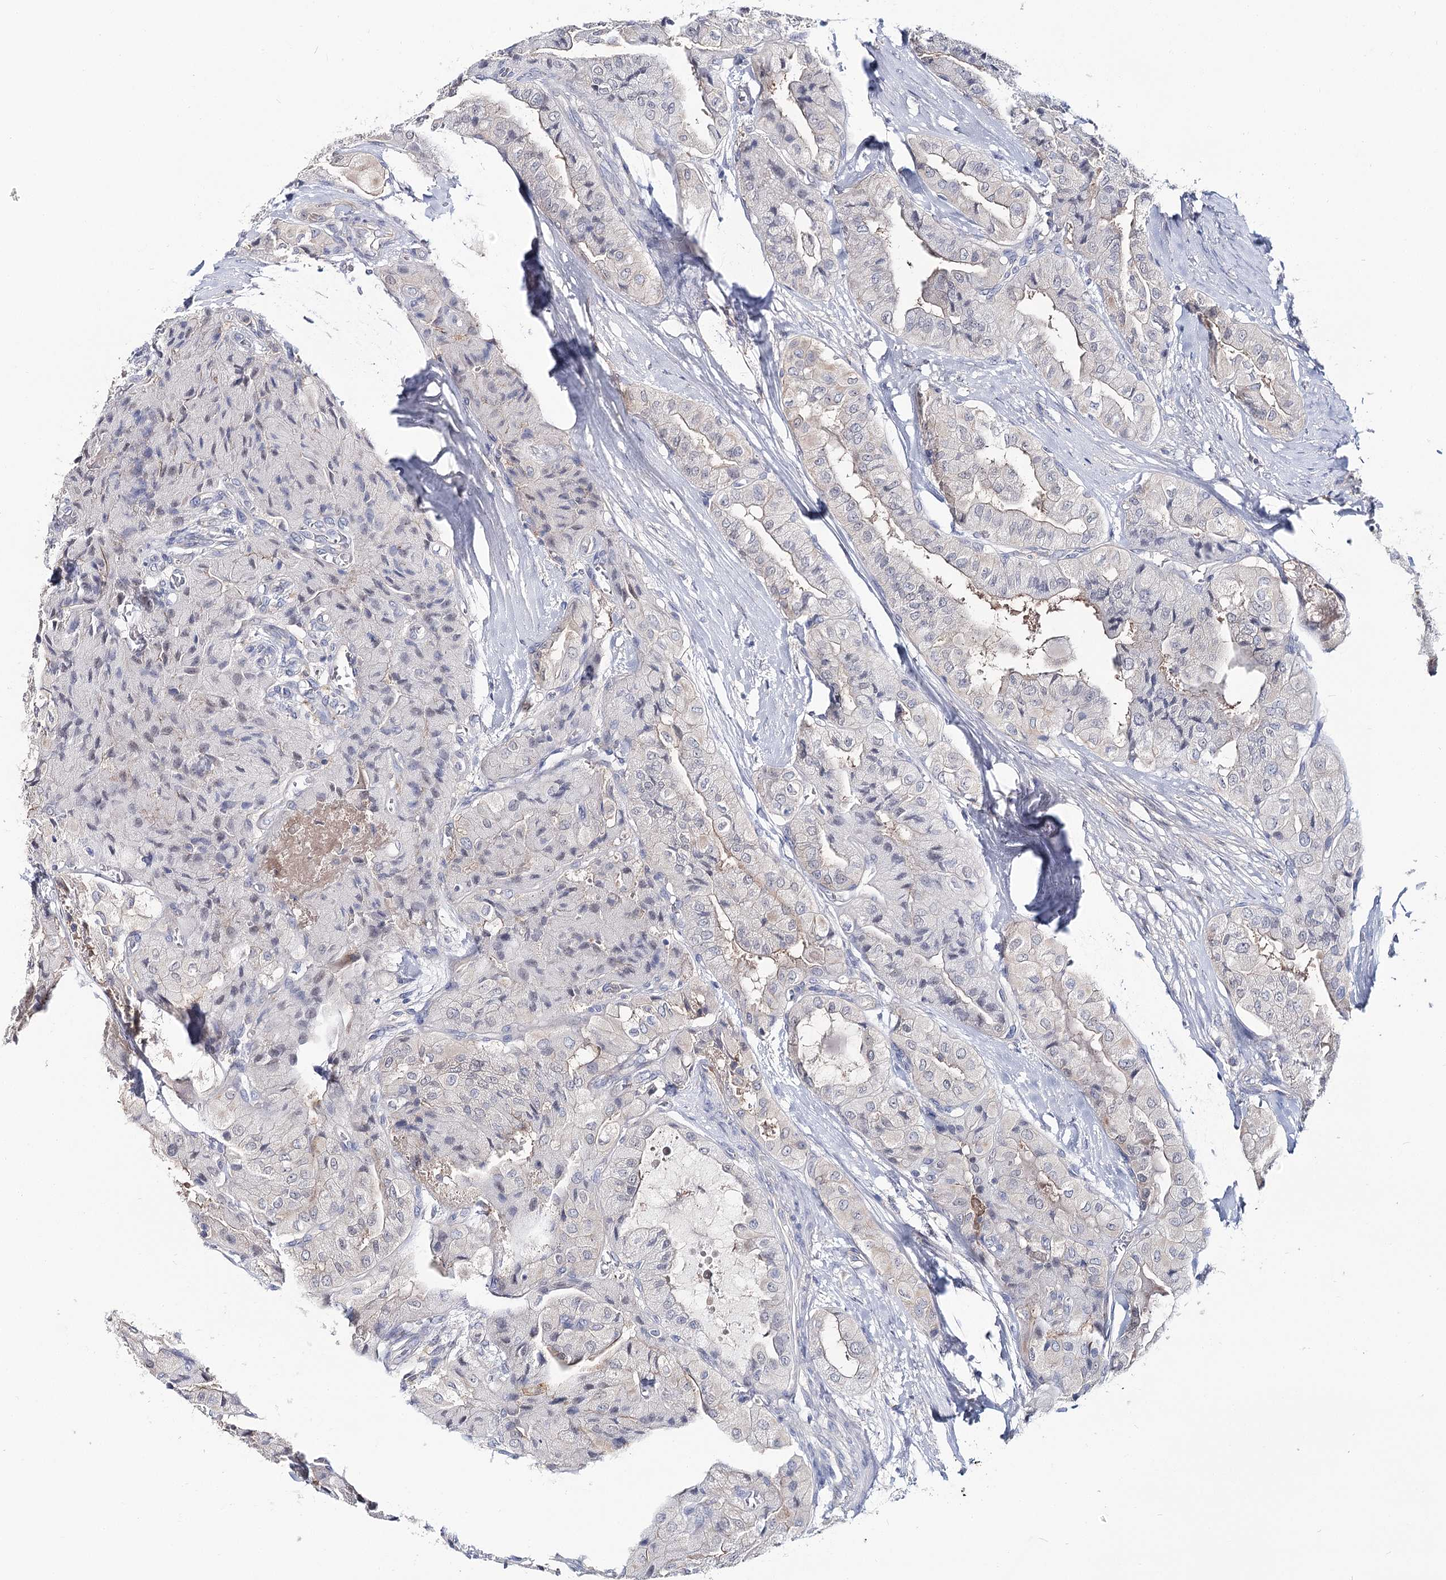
{"staining": {"intensity": "negative", "quantity": "none", "location": "none"}, "tissue": "thyroid cancer", "cell_type": "Tumor cells", "image_type": "cancer", "snomed": [{"axis": "morphology", "description": "Papillary adenocarcinoma, NOS"}, {"axis": "topography", "description": "Thyroid gland"}], "caption": "Protein analysis of thyroid papillary adenocarcinoma demonstrates no significant positivity in tumor cells.", "gene": "UGP2", "patient": {"sex": "female", "age": 59}}